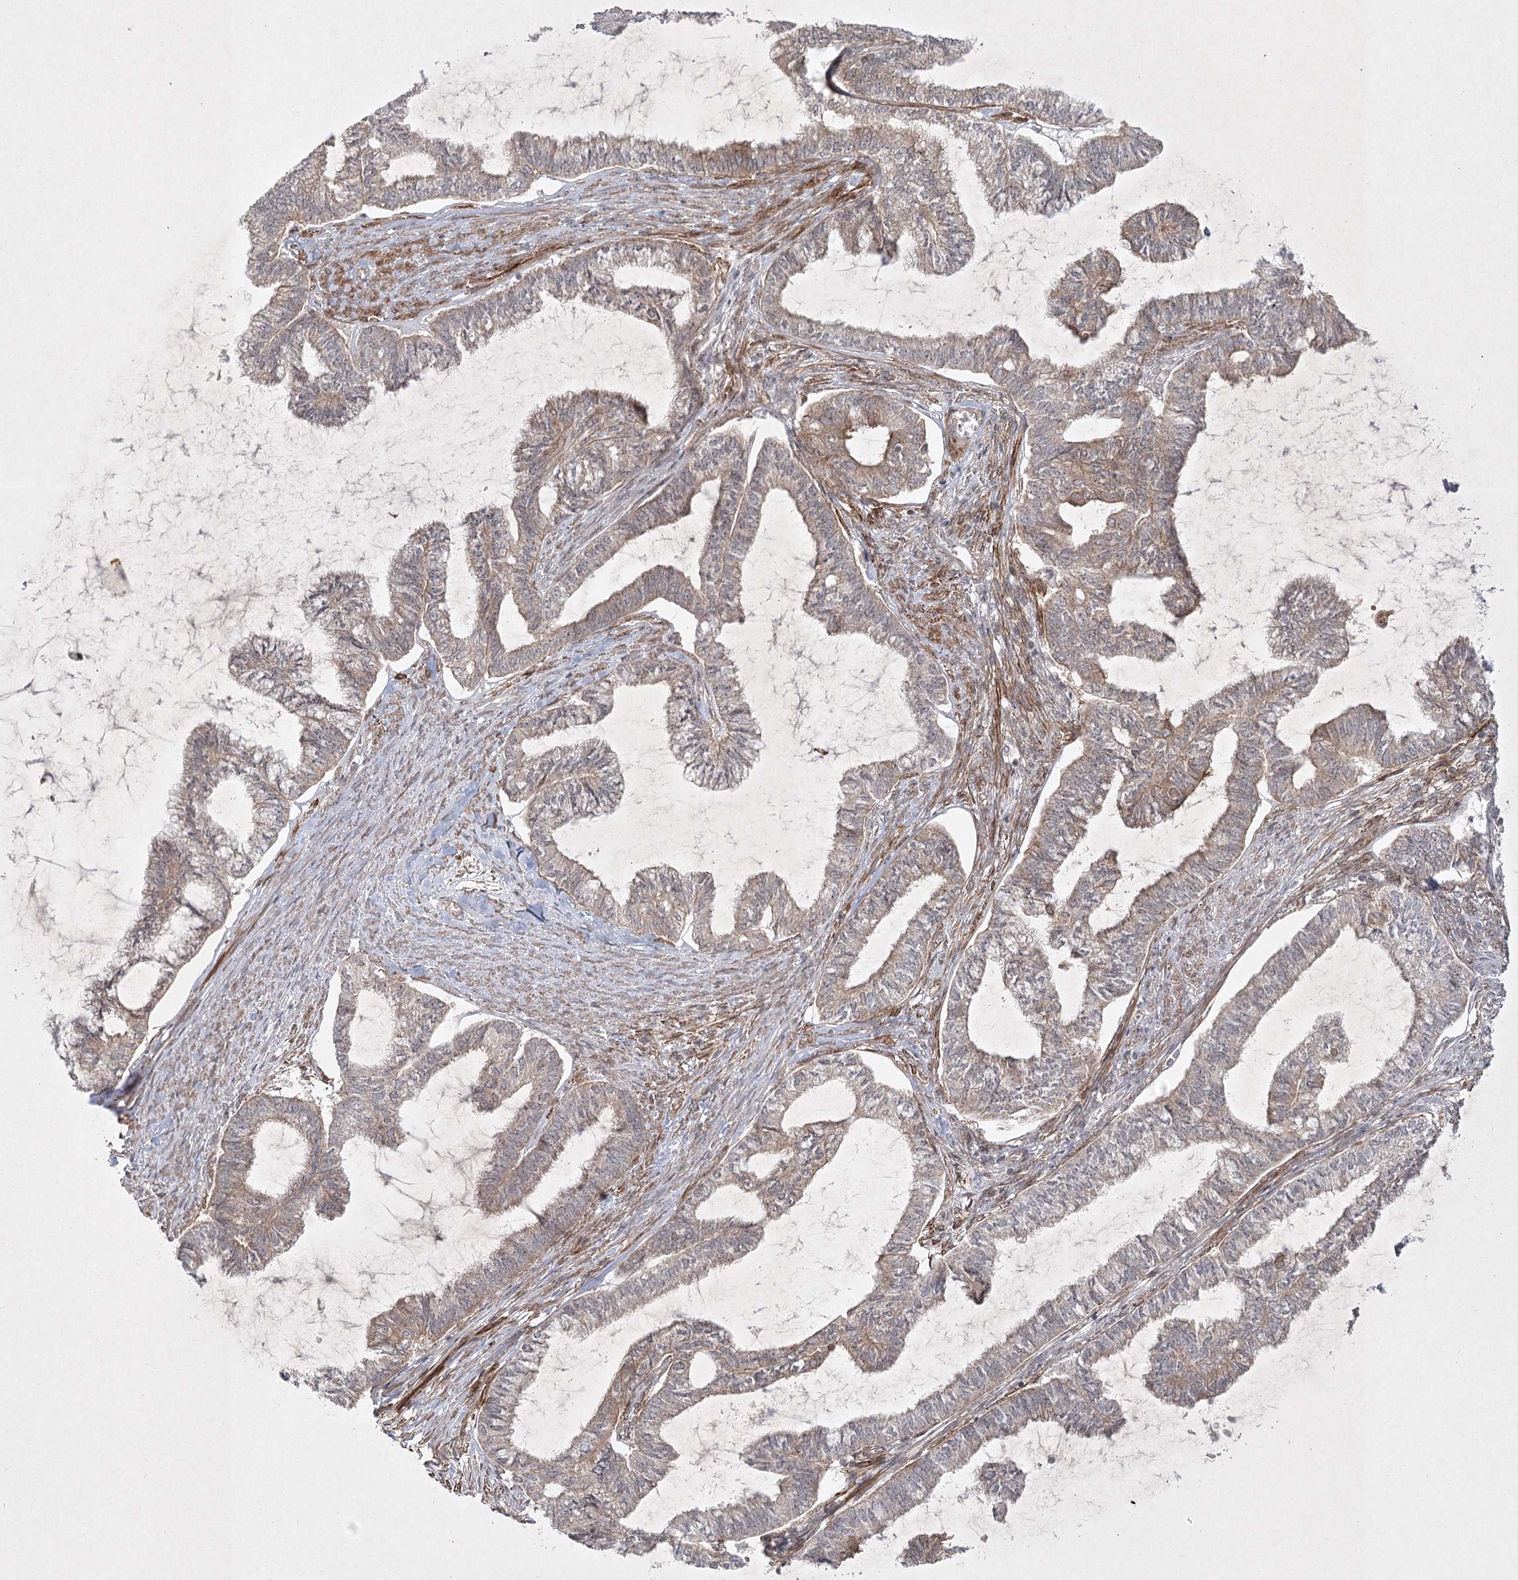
{"staining": {"intensity": "weak", "quantity": "25%-75%", "location": "cytoplasmic/membranous"}, "tissue": "endometrial cancer", "cell_type": "Tumor cells", "image_type": "cancer", "snomed": [{"axis": "morphology", "description": "Adenocarcinoma, NOS"}, {"axis": "topography", "description": "Endometrium"}], "caption": "Endometrial adenocarcinoma was stained to show a protein in brown. There is low levels of weak cytoplasmic/membranous positivity in approximately 25%-75% of tumor cells.", "gene": "SH2D3A", "patient": {"sex": "female", "age": 86}}